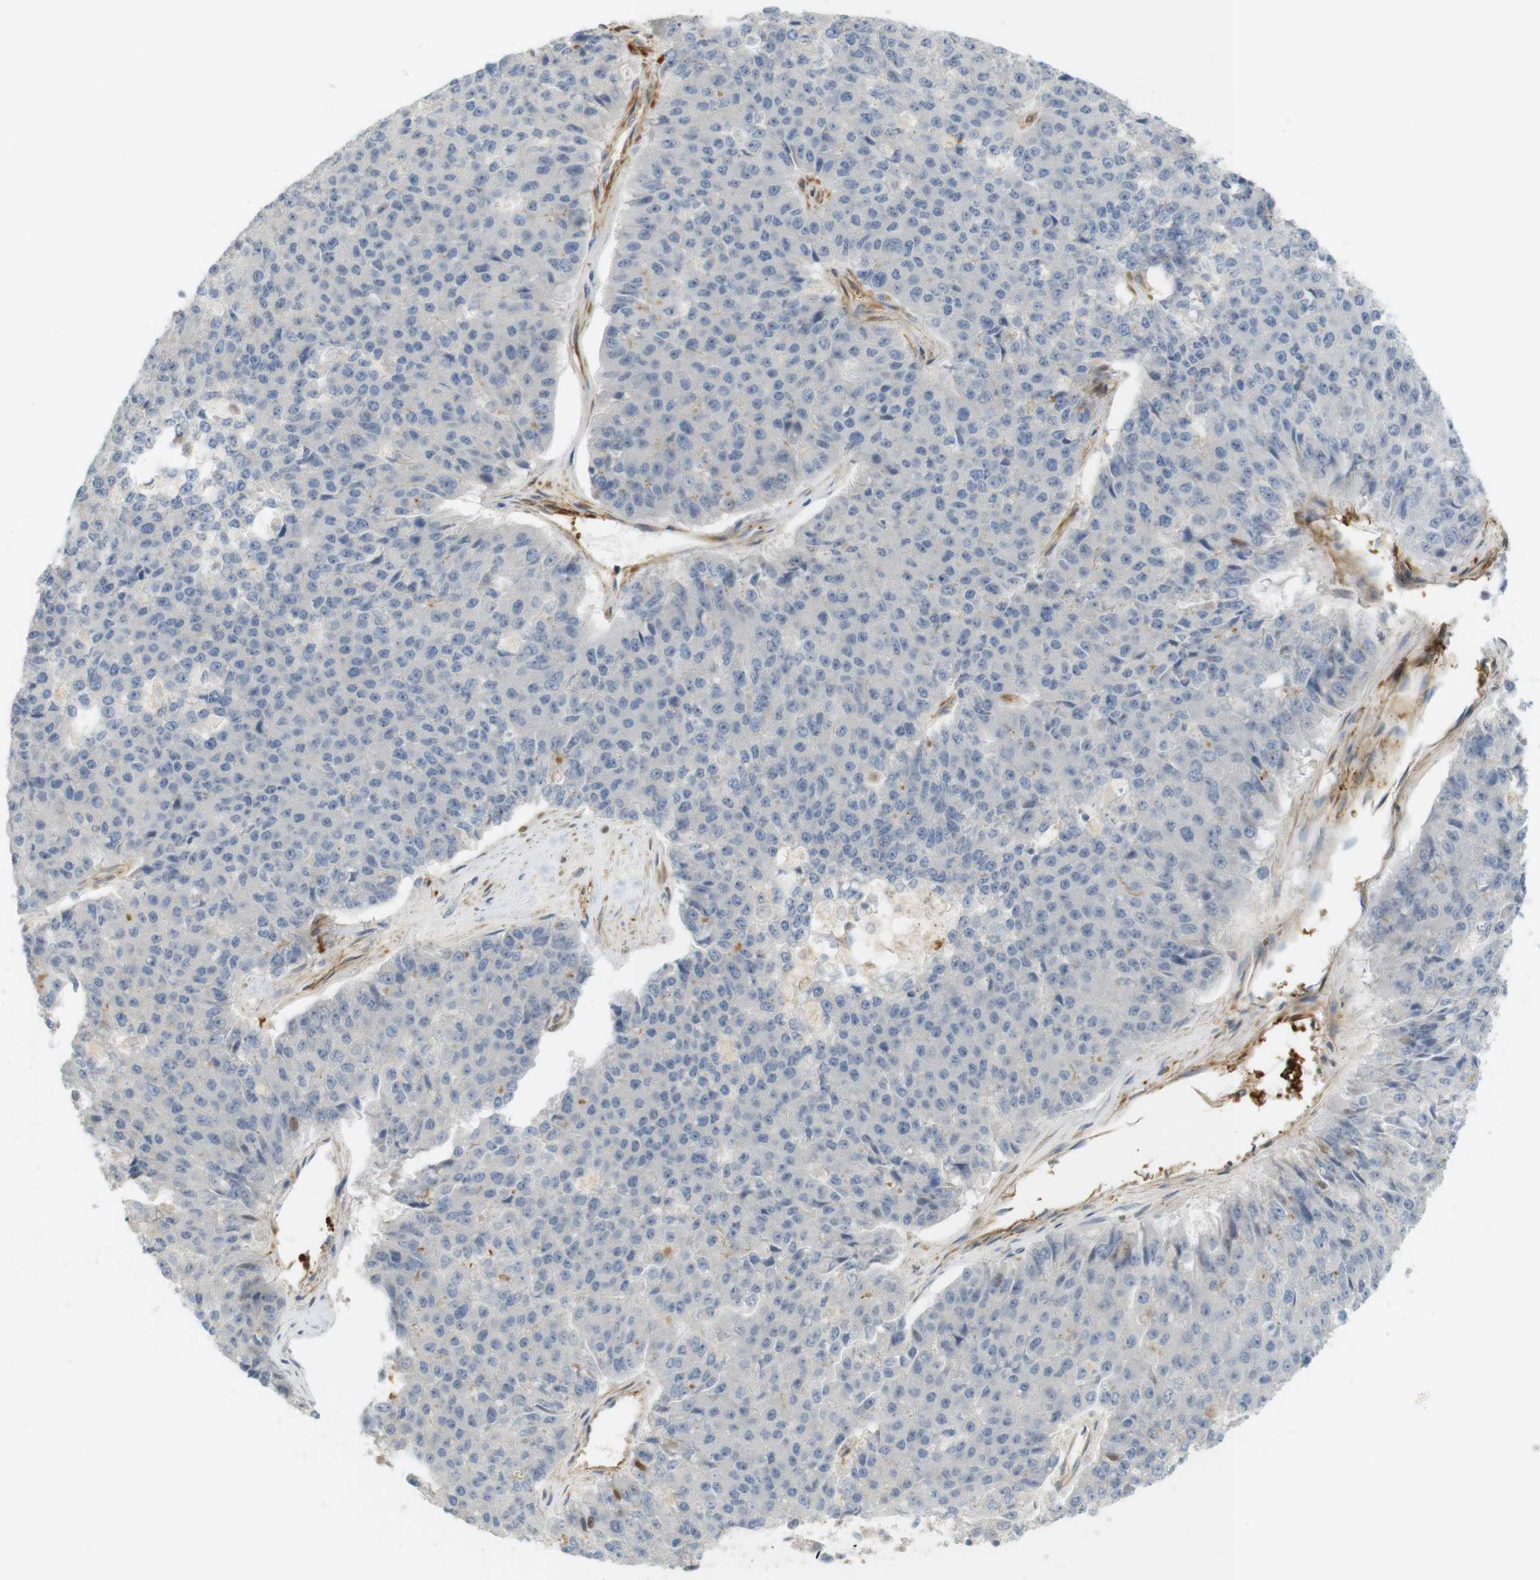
{"staining": {"intensity": "negative", "quantity": "none", "location": "none"}, "tissue": "pancreatic cancer", "cell_type": "Tumor cells", "image_type": "cancer", "snomed": [{"axis": "morphology", "description": "Adenocarcinoma, NOS"}, {"axis": "topography", "description": "Pancreas"}], "caption": "The immunohistochemistry histopathology image has no significant staining in tumor cells of pancreatic adenocarcinoma tissue. (DAB IHC with hematoxylin counter stain).", "gene": "PDE3A", "patient": {"sex": "male", "age": 50}}